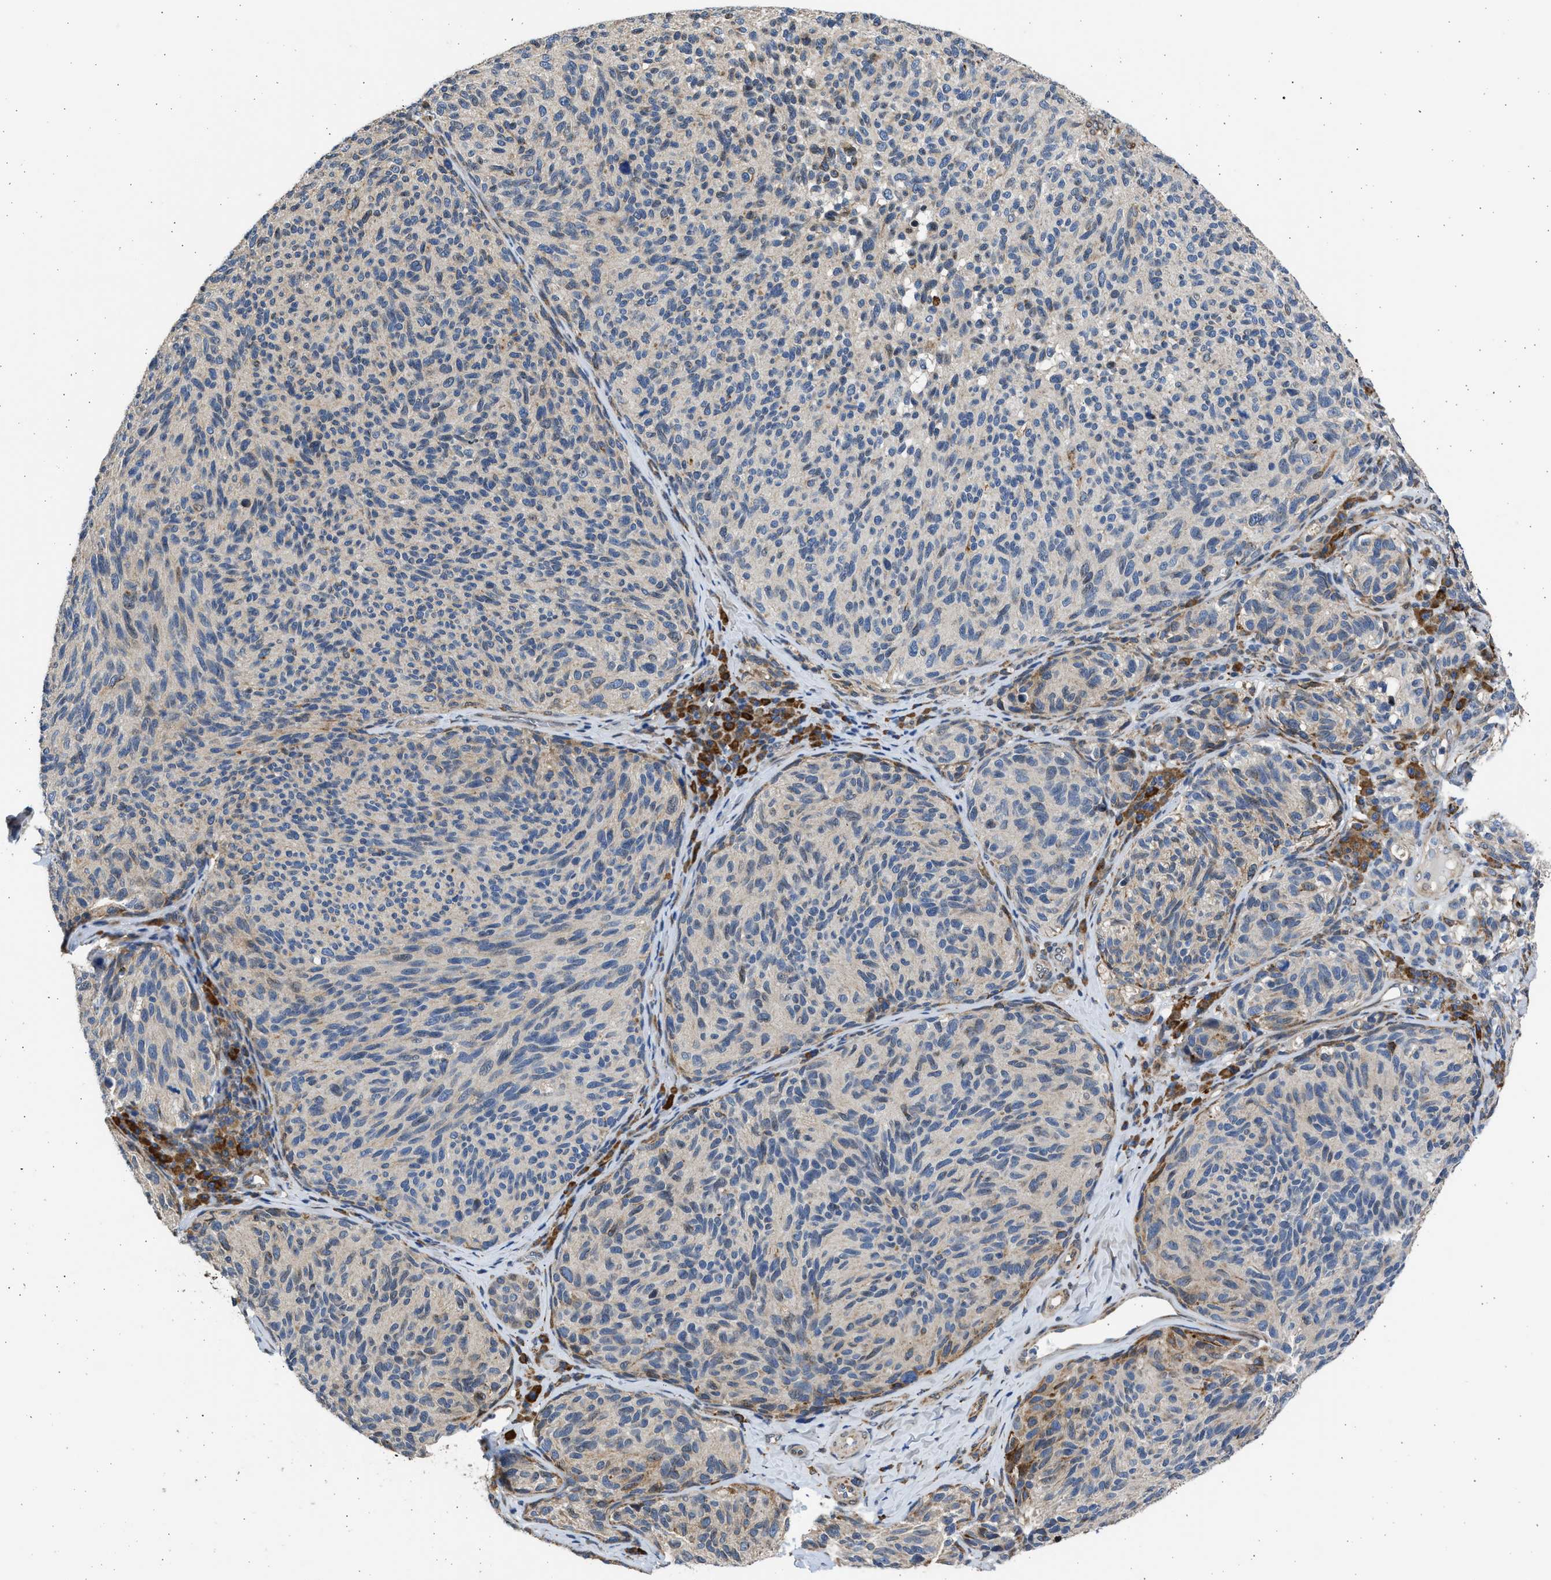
{"staining": {"intensity": "weak", "quantity": ">75%", "location": "cytoplasmic/membranous"}, "tissue": "melanoma", "cell_type": "Tumor cells", "image_type": "cancer", "snomed": [{"axis": "morphology", "description": "Malignant melanoma, NOS"}, {"axis": "topography", "description": "Skin"}], "caption": "Protein expression analysis of human melanoma reveals weak cytoplasmic/membranous expression in about >75% of tumor cells. Immunohistochemistry stains the protein in brown and the nuclei are stained blue.", "gene": "PLD2", "patient": {"sex": "female", "age": 73}}